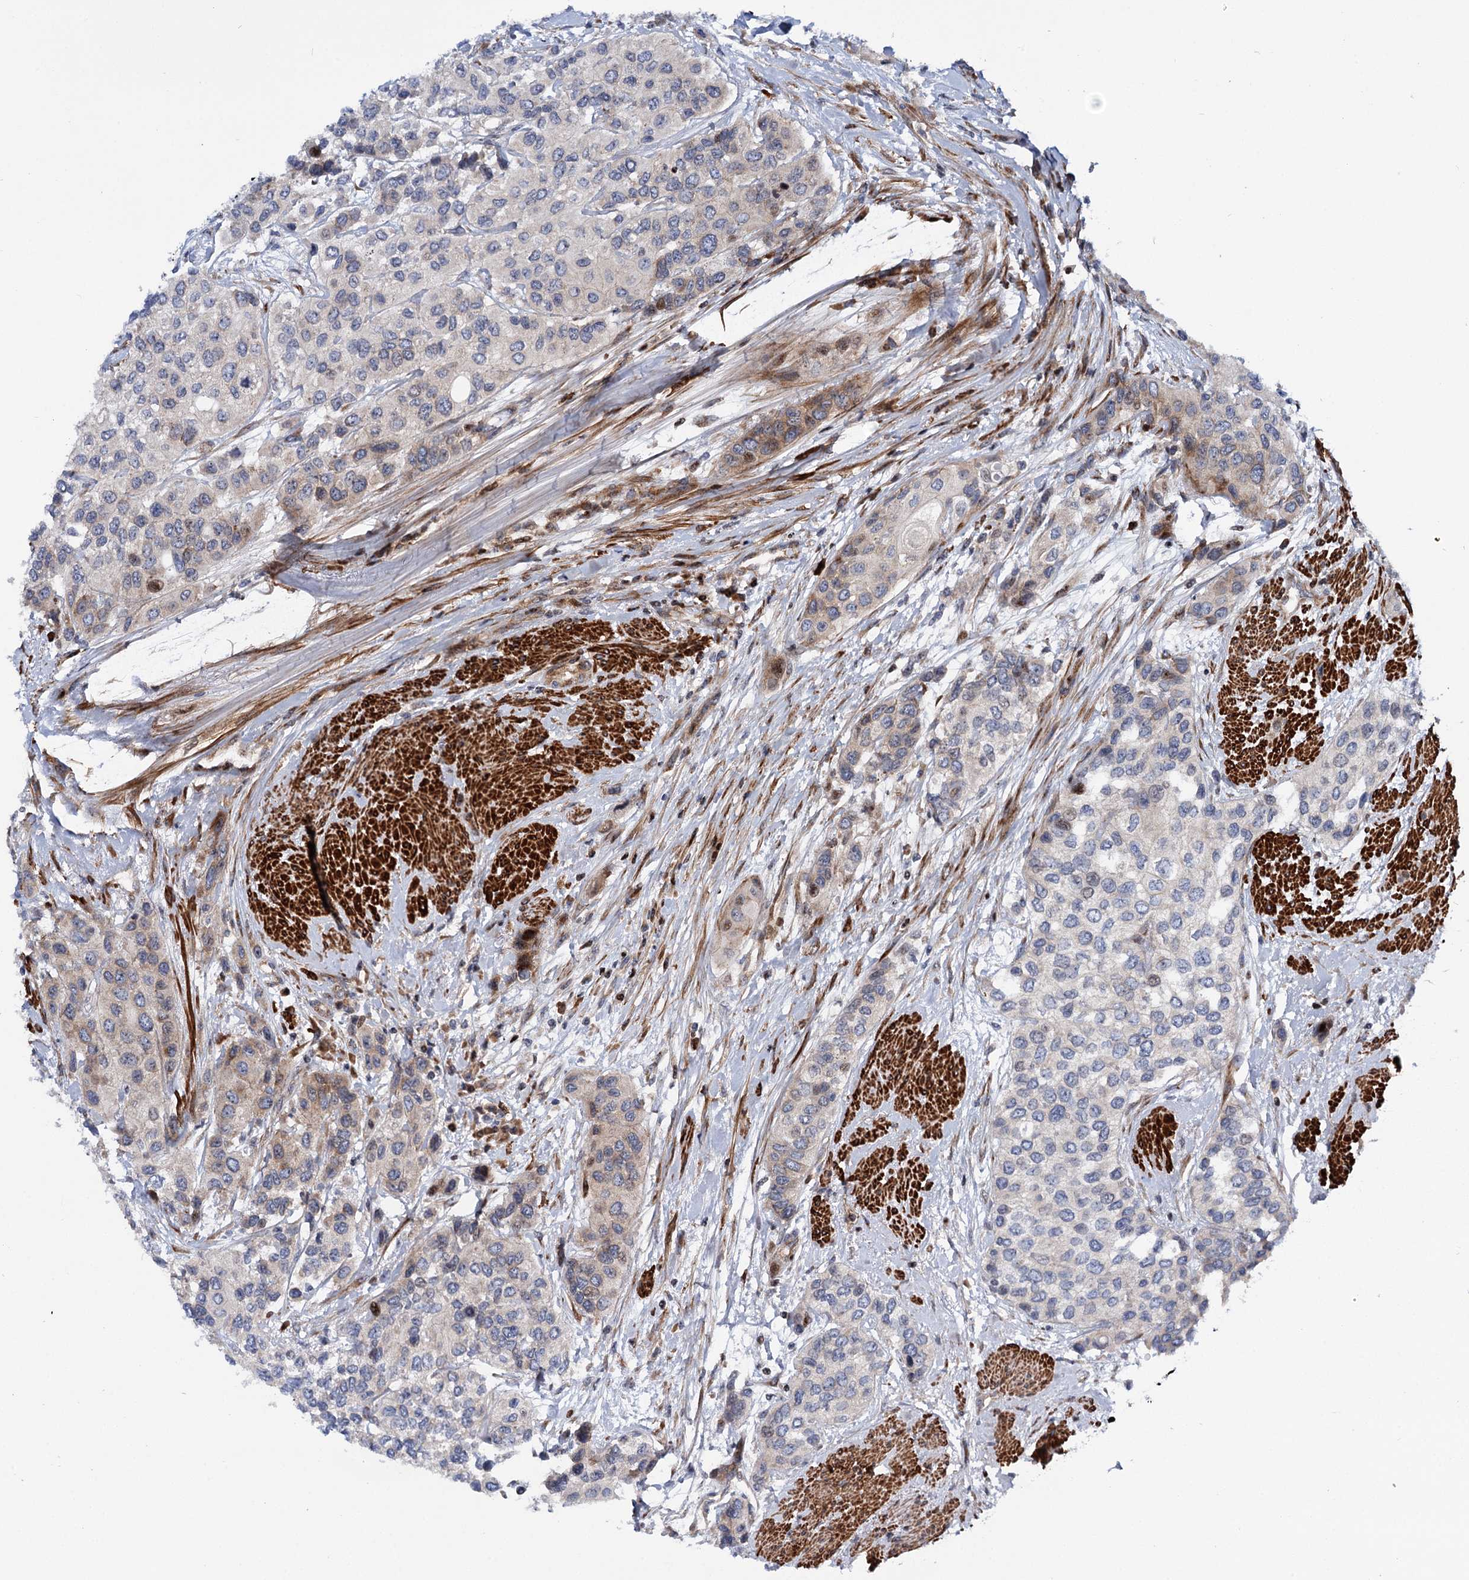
{"staining": {"intensity": "moderate", "quantity": "<25%", "location": "cytoplasmic/membranous"}, "tissue": "urothelial cancer", "cell_type": "Tumor cells", "image_type": "cancer", "snomed": [{"axis": "morphology", "description": "Normal tissue, NOS"}, {"axis": "morphology", "description": "Urothelial carcinoma, High grade"}, {"axis": "topography", "description": "Vascular tissue"}, {"axis": "topography", "description": "Urinary bladder"}], "caption": "High-magnification brightfield microscopy of urothelial cancer stained with DAB (3,3'-diaminobenzidine) (brown) and counterstained with hematoxylin (blue). tumor cells exhibit moderate cytoplasmic/membranous staining is present in about<25% of cells.", "gene": "THAP9", "patient": {"sex": "female", "age": 56}}